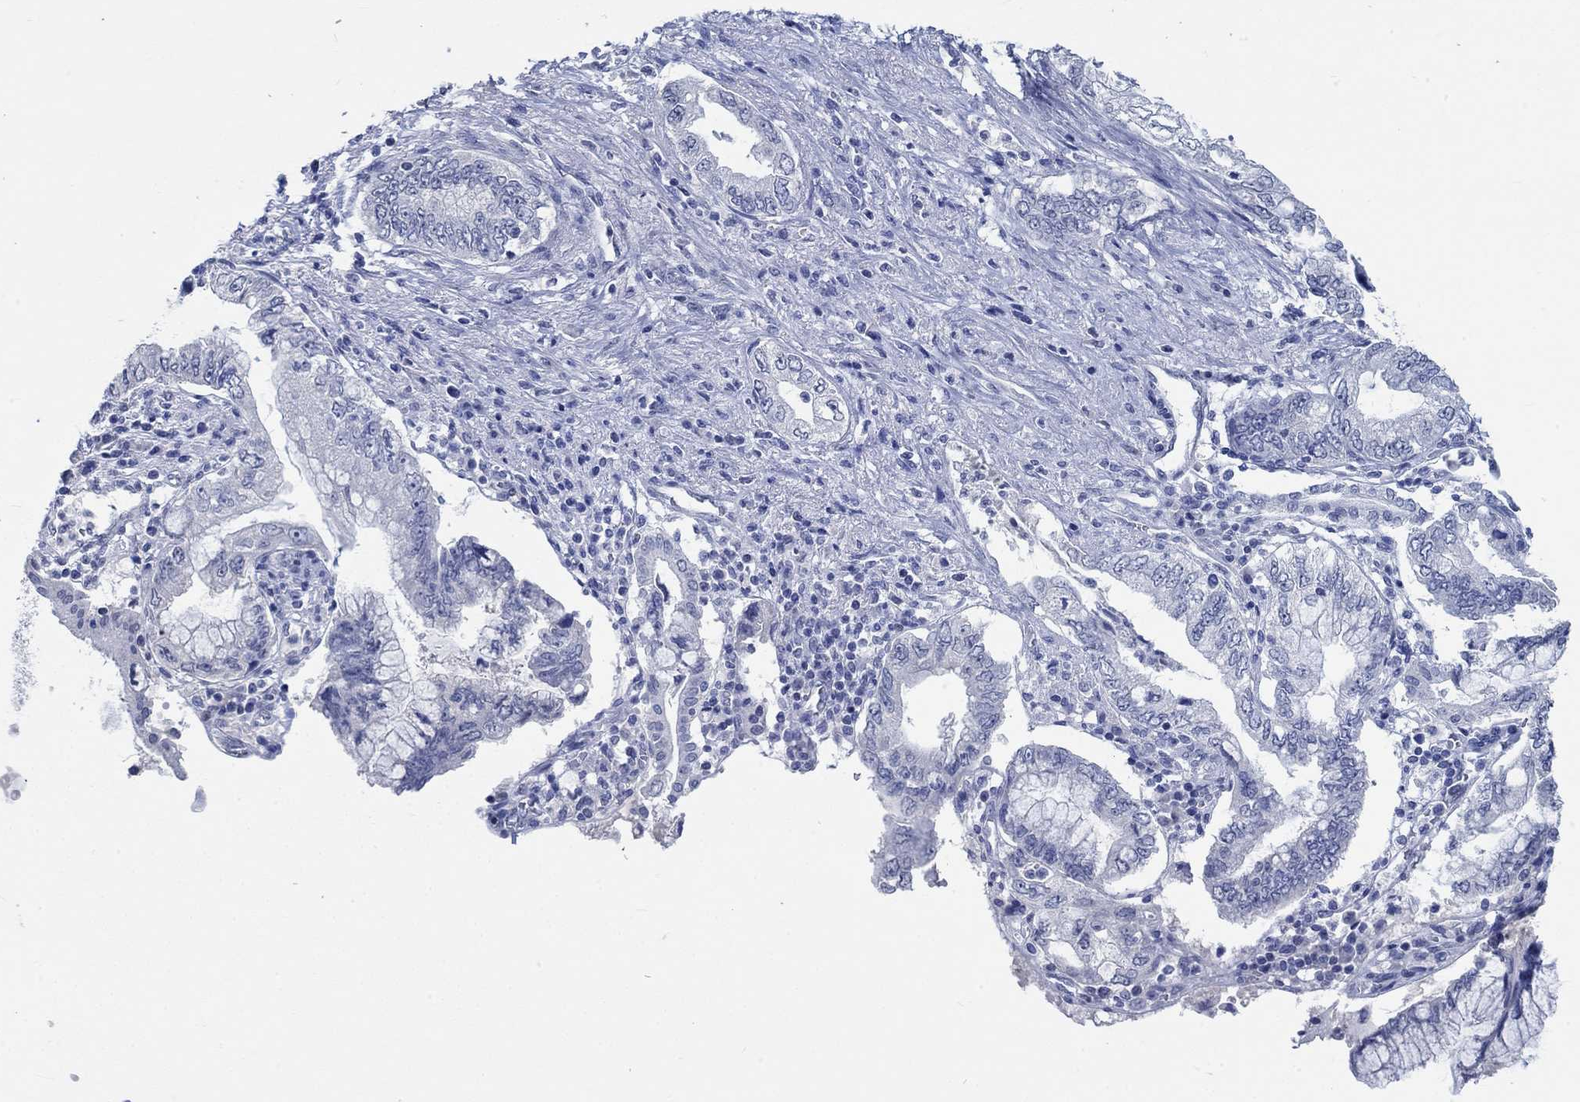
{"staining": {"intensity": "negative", "quantity": "none", "location": "none"}, "tissue": "pancreatic cancer", "cell_type": "Tumor cells", "image_type": "cancer", "snomed": [{"axis": "morphology", "description": "Adenocarcinoma, NOS"}, {"axis": "topography", "description": "Pancreas"}], "caption": "There is no significant positivity in tumor cells of pancreatic adenocarcinoma.", "gene": "C4orf47", "patient": {"sex": "female", "age": 73}}